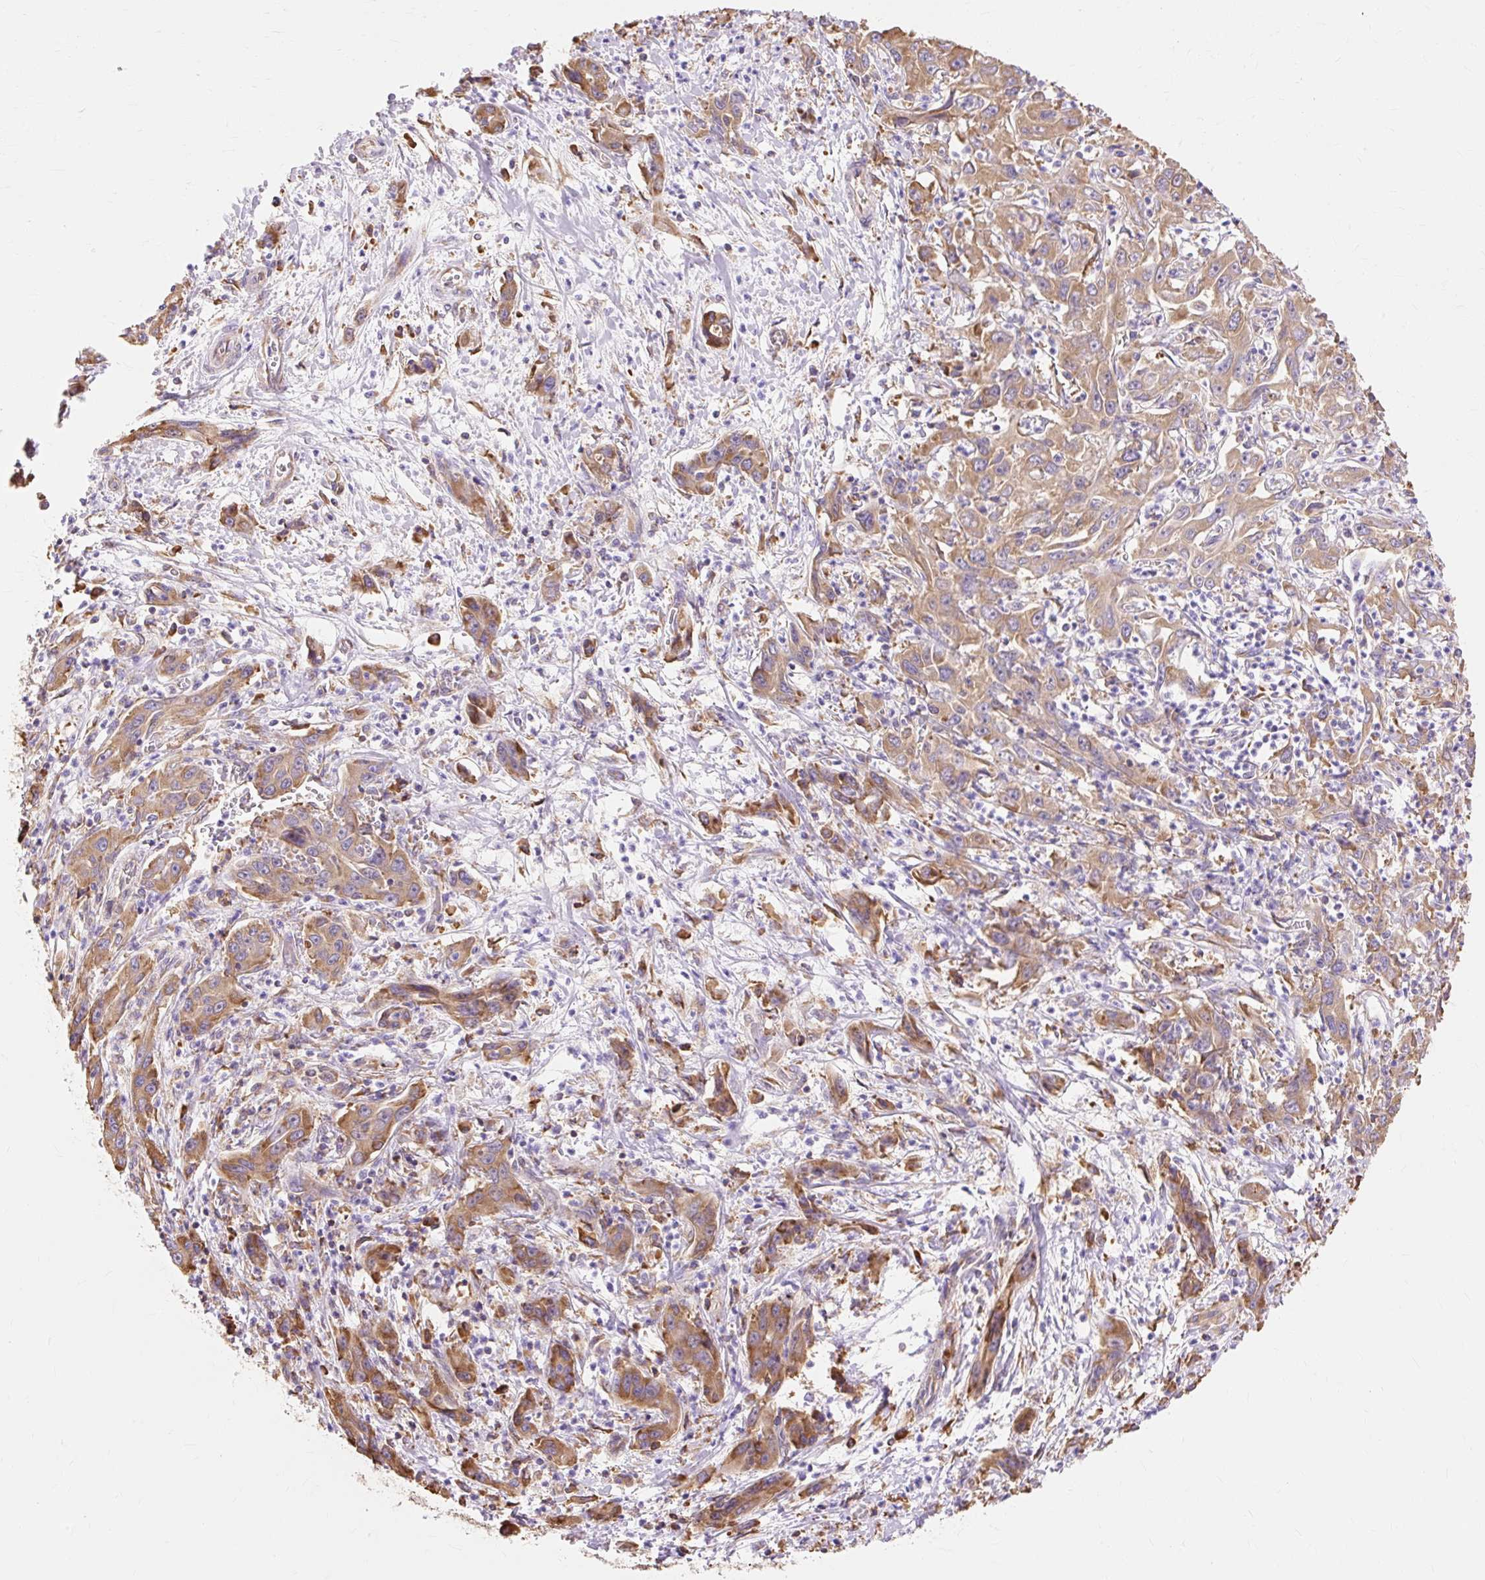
{"staining": {"intensity": "moderate", "quantity": ">75%", "location": "cytoplasmic/membranous"}, "tissue": "liver cancer", "cell_type": "Tumor cells", "image_type": "cancer", "snomed": [{"axis": "morphology", "description": "Carcinoma, Hepatocellular, NOS"}, {"axis": "topography", "description": "Liver"}], "caption": "A micrograph of human liver cancer stained for a protein reveals moderate cytoplasmic/membranous brown staining in tumor cells. The staining was performed using DAB to visualize the protein expression in brown, while the nuclei were stained in blue with hematoxylin (Magnification: 20x).", "gene": "RPS17", "patient": {"sex": "male", "age": 63}}